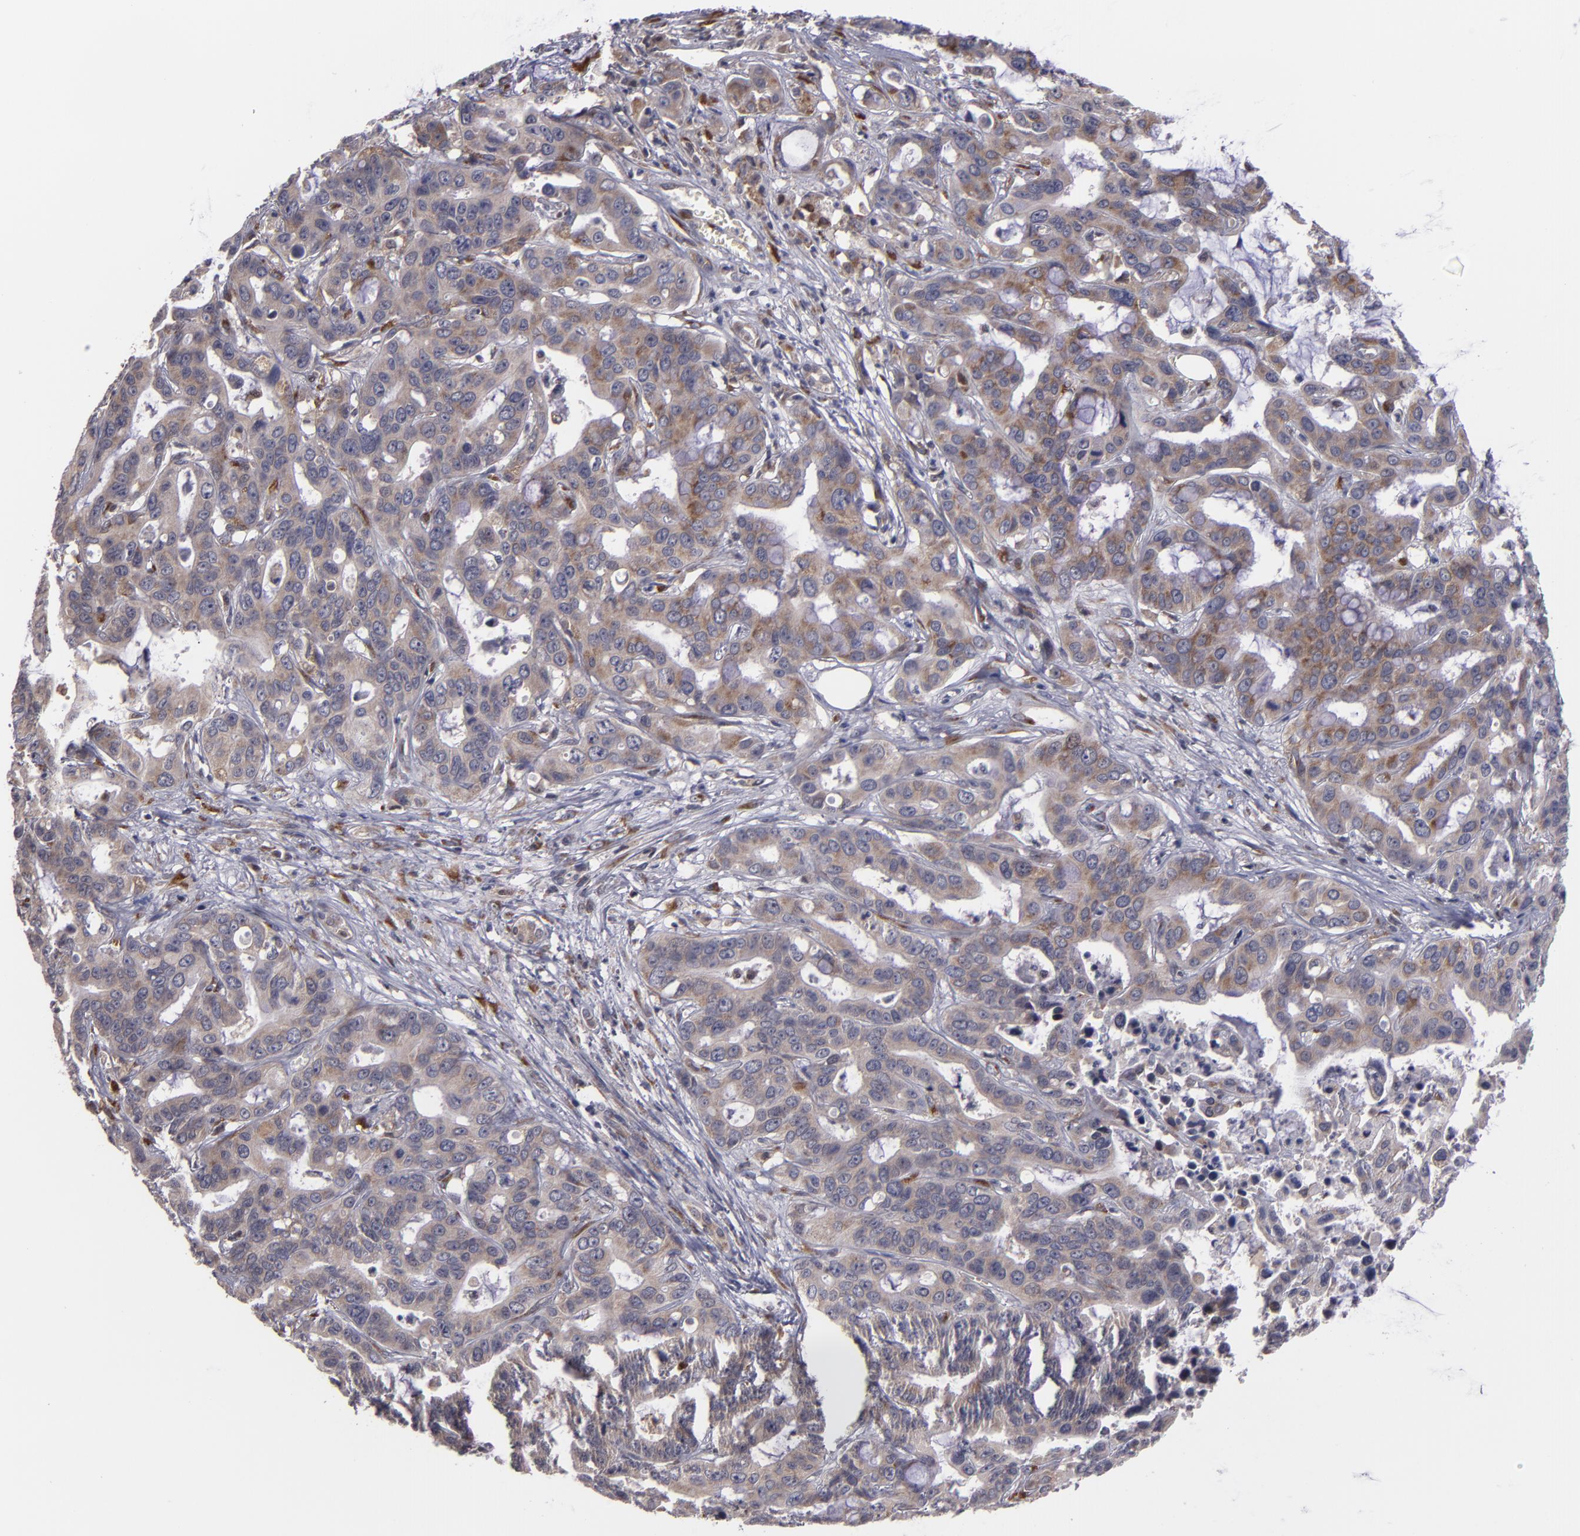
{"staining": {"intensity": "weak", "quantity": ">75%", "location": "cytoplasmic/membranous"}, "tissue": "liver cancer", "cell_type": "Tumor cells", "image_type": "cancer", "snomed": [{"axis": "morphology", "description": "Cholangiocarcinoma"}, {"axis": "topography", "description": "Liver"}], "caption": "Immunohistochemical staining of liver cancer (cholangiocarcinoma) reveals low levels of weak cytoplasmic/membranous staining in about >75% of tumor cells.", "gene": "CASP1", "patient": {"sex": "female", "age": 65}}